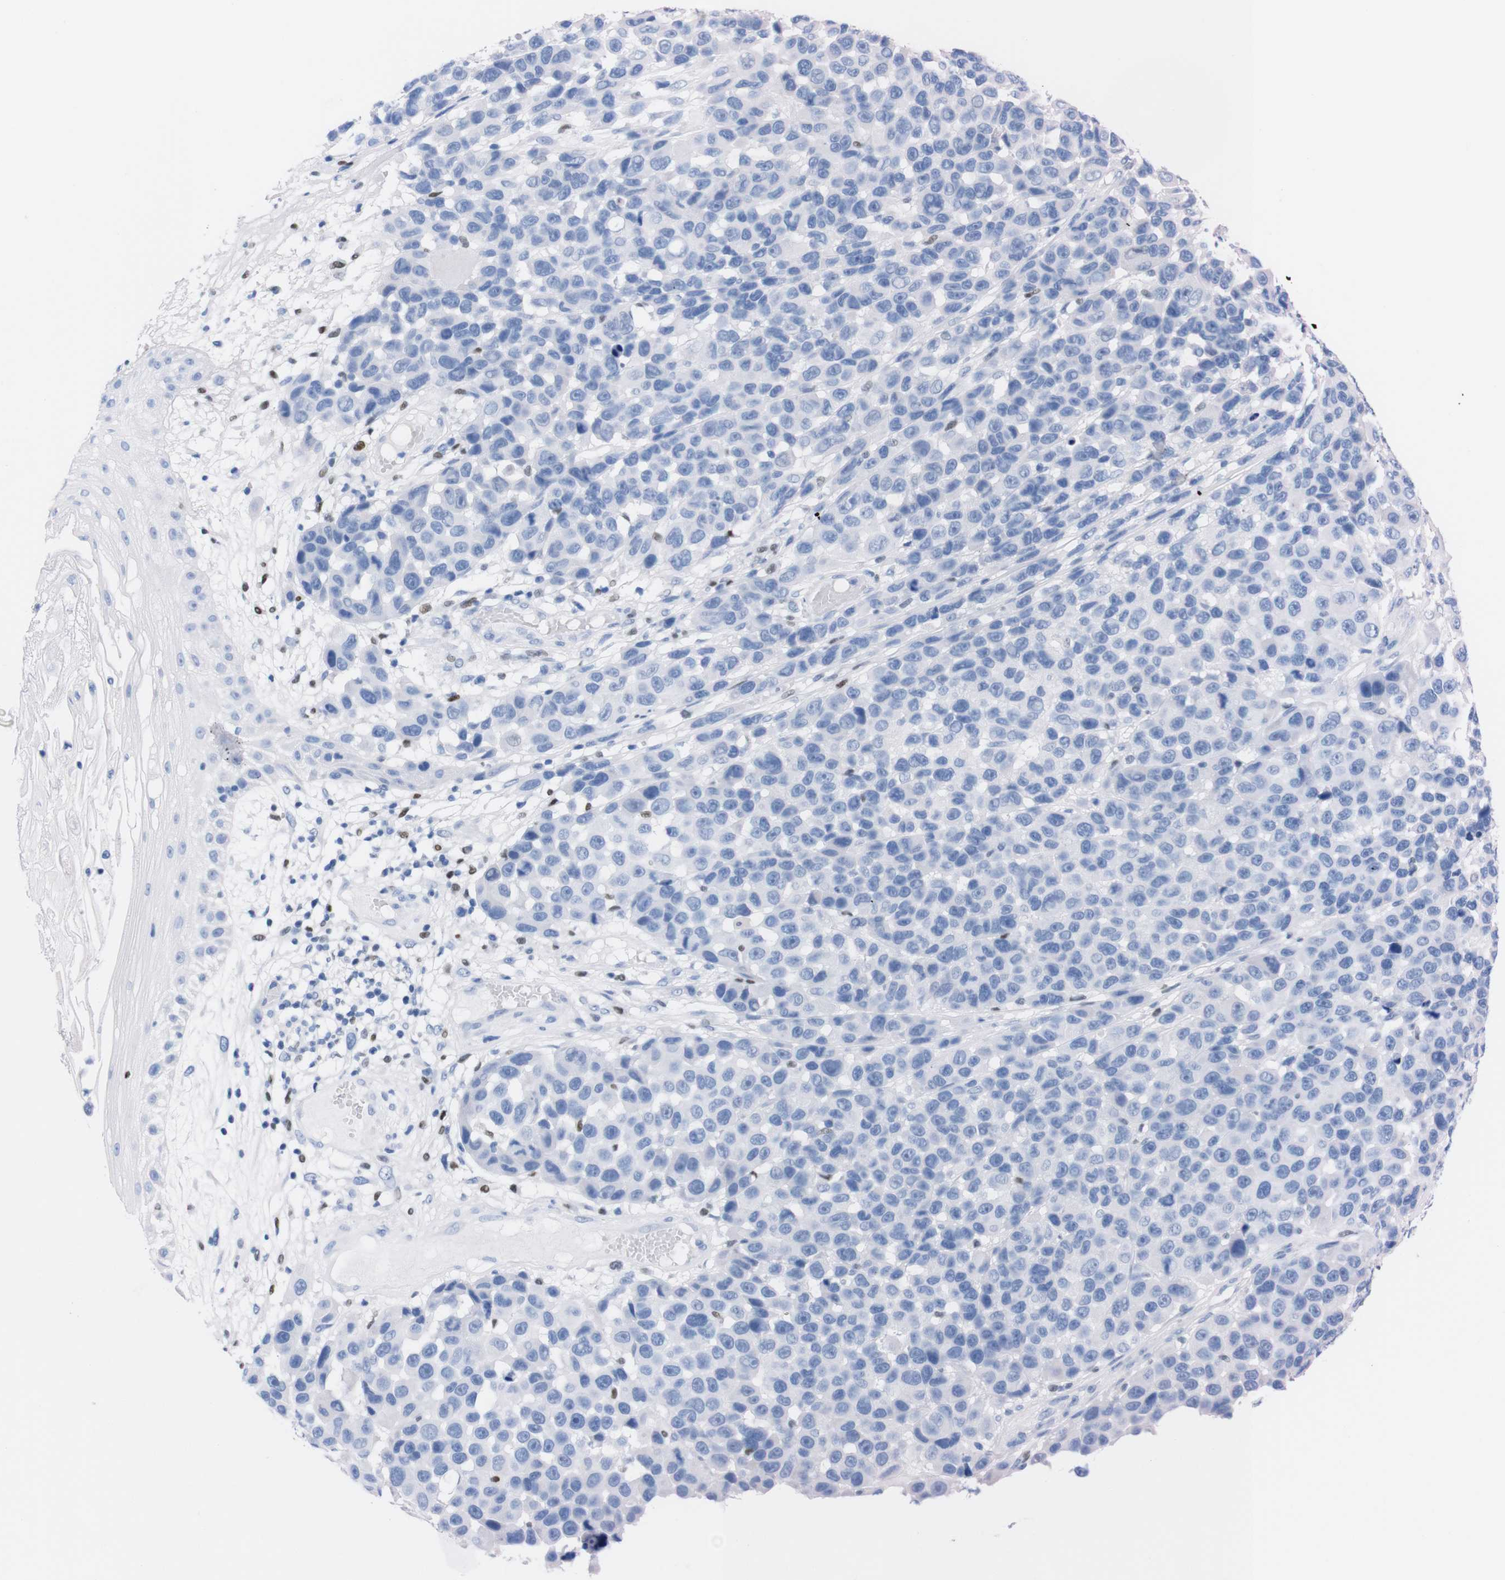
{"staining": {"intensity": "negative", "quantity": "none", "location": "none"}, "tissue": "melanoma", "cell_type": "Tumor cells", "image_type": "cancer", "snomed": [{"axis": "morphology", "description": "Malignant melanoma, NOS"}, {"axis": "topography", "description": "Skin"}], "caption": "IHC of human melanoma reveals no positivity in tumor cells.", "gene": "P2RY12", "patient": {"sex": "male", "age": 53}}